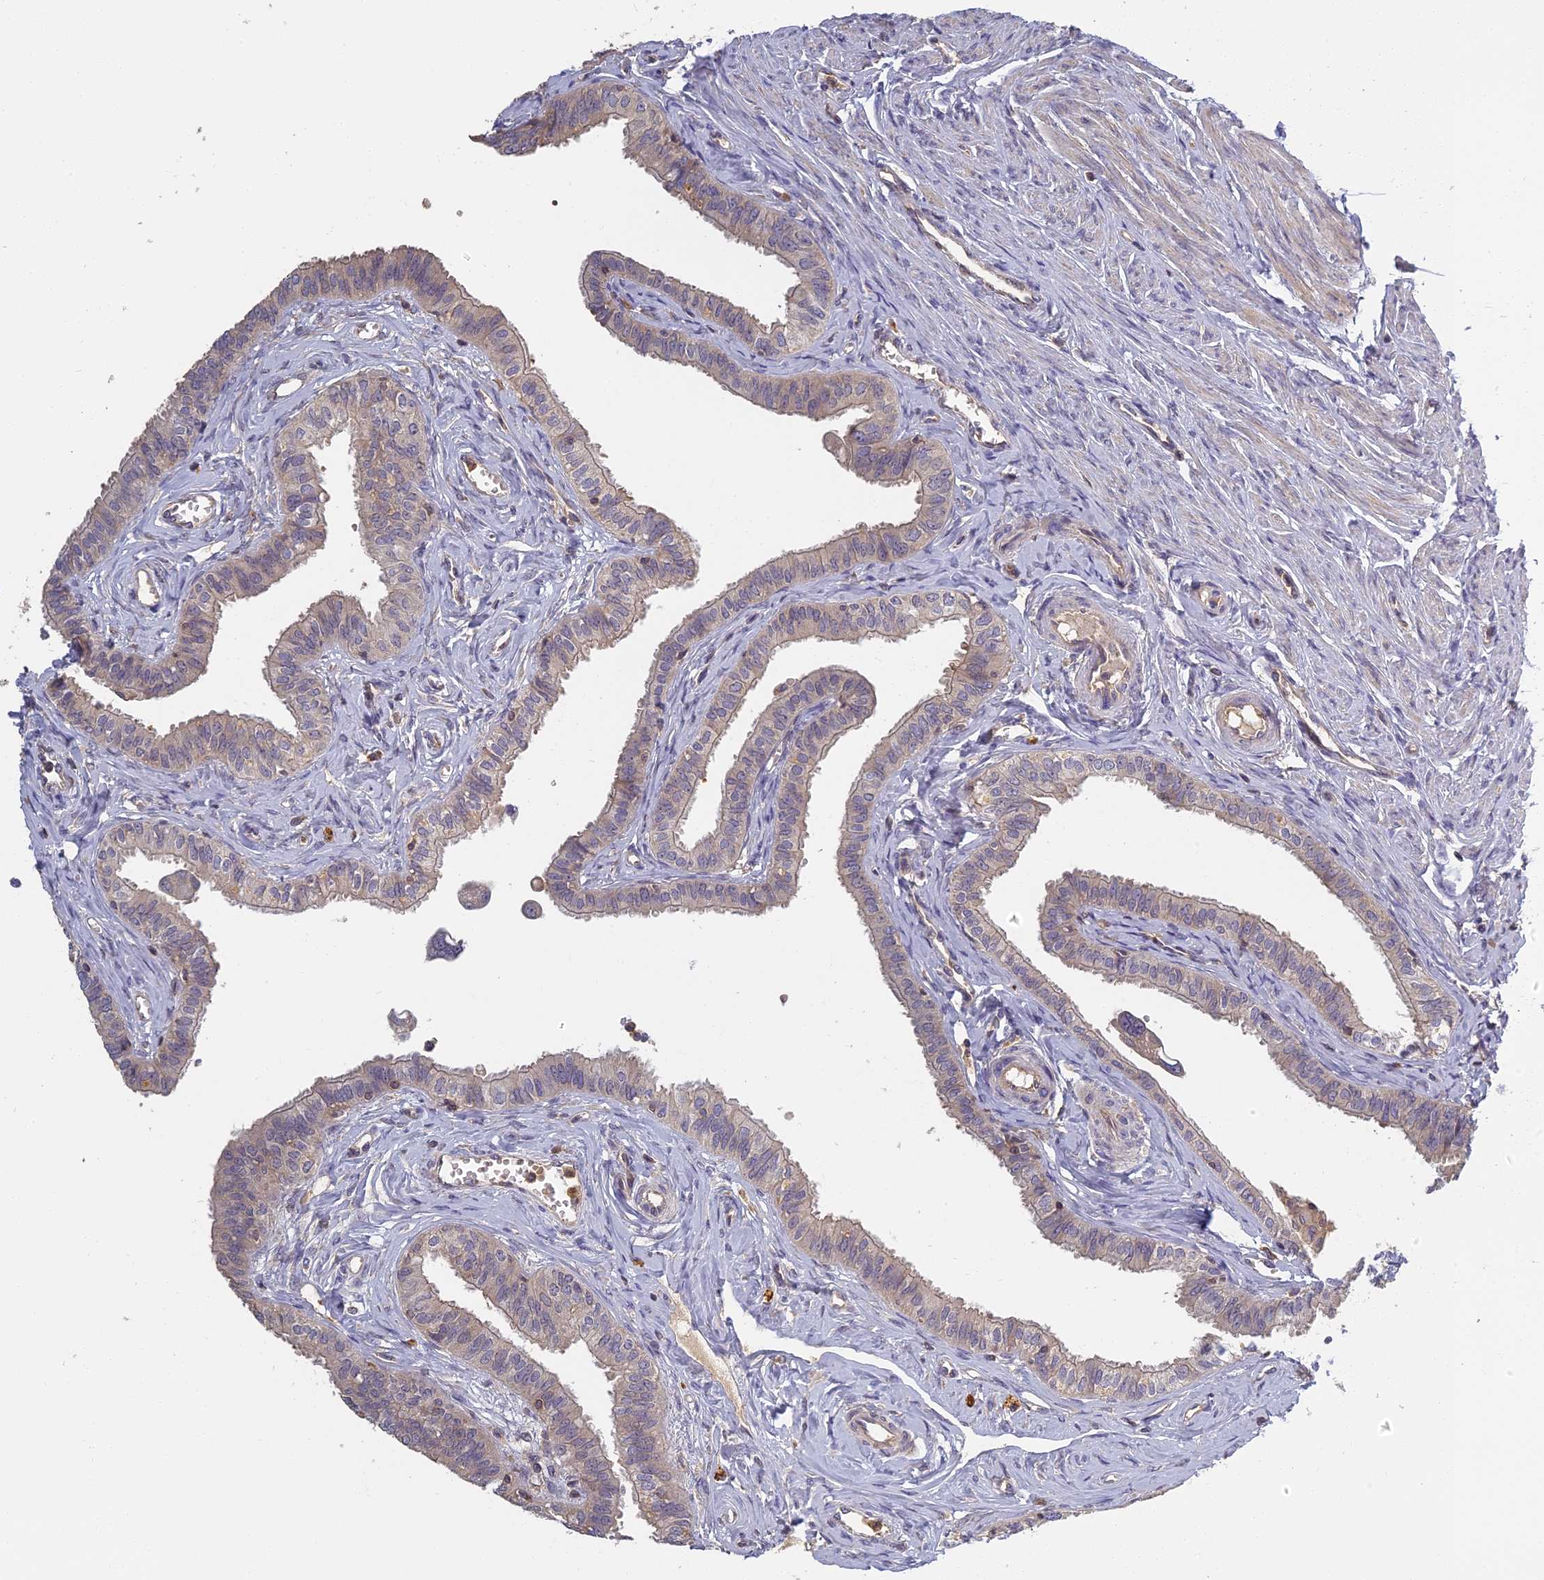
{"staining": {"intensity": "weak", "quantity": "25%-75%", "location": "cytoplasmic/membranous"}, "tissue": "fallopian tube", "cell_type": "Glandular cells", "image_type": "normal", "snomed": [{"axis": "morphology", "description": "Normal tissue, NOS"}, {"axis": "morphology", "description": "Carcinoma, NOS"}, {"axis": "topography", "description": "Fallopian tube"}, {"axis": "topography", "description": "Ovary"}], "caption": "Immunohistochemical staining of benign human fallopian tube exhibits 25%-75% levels of weak cytoplasmic/membranous protein positivity in approximately 25%-75% of glandular cells.", "gene": "AP4E1", "patient": {"sex": "female", "age": 59}}